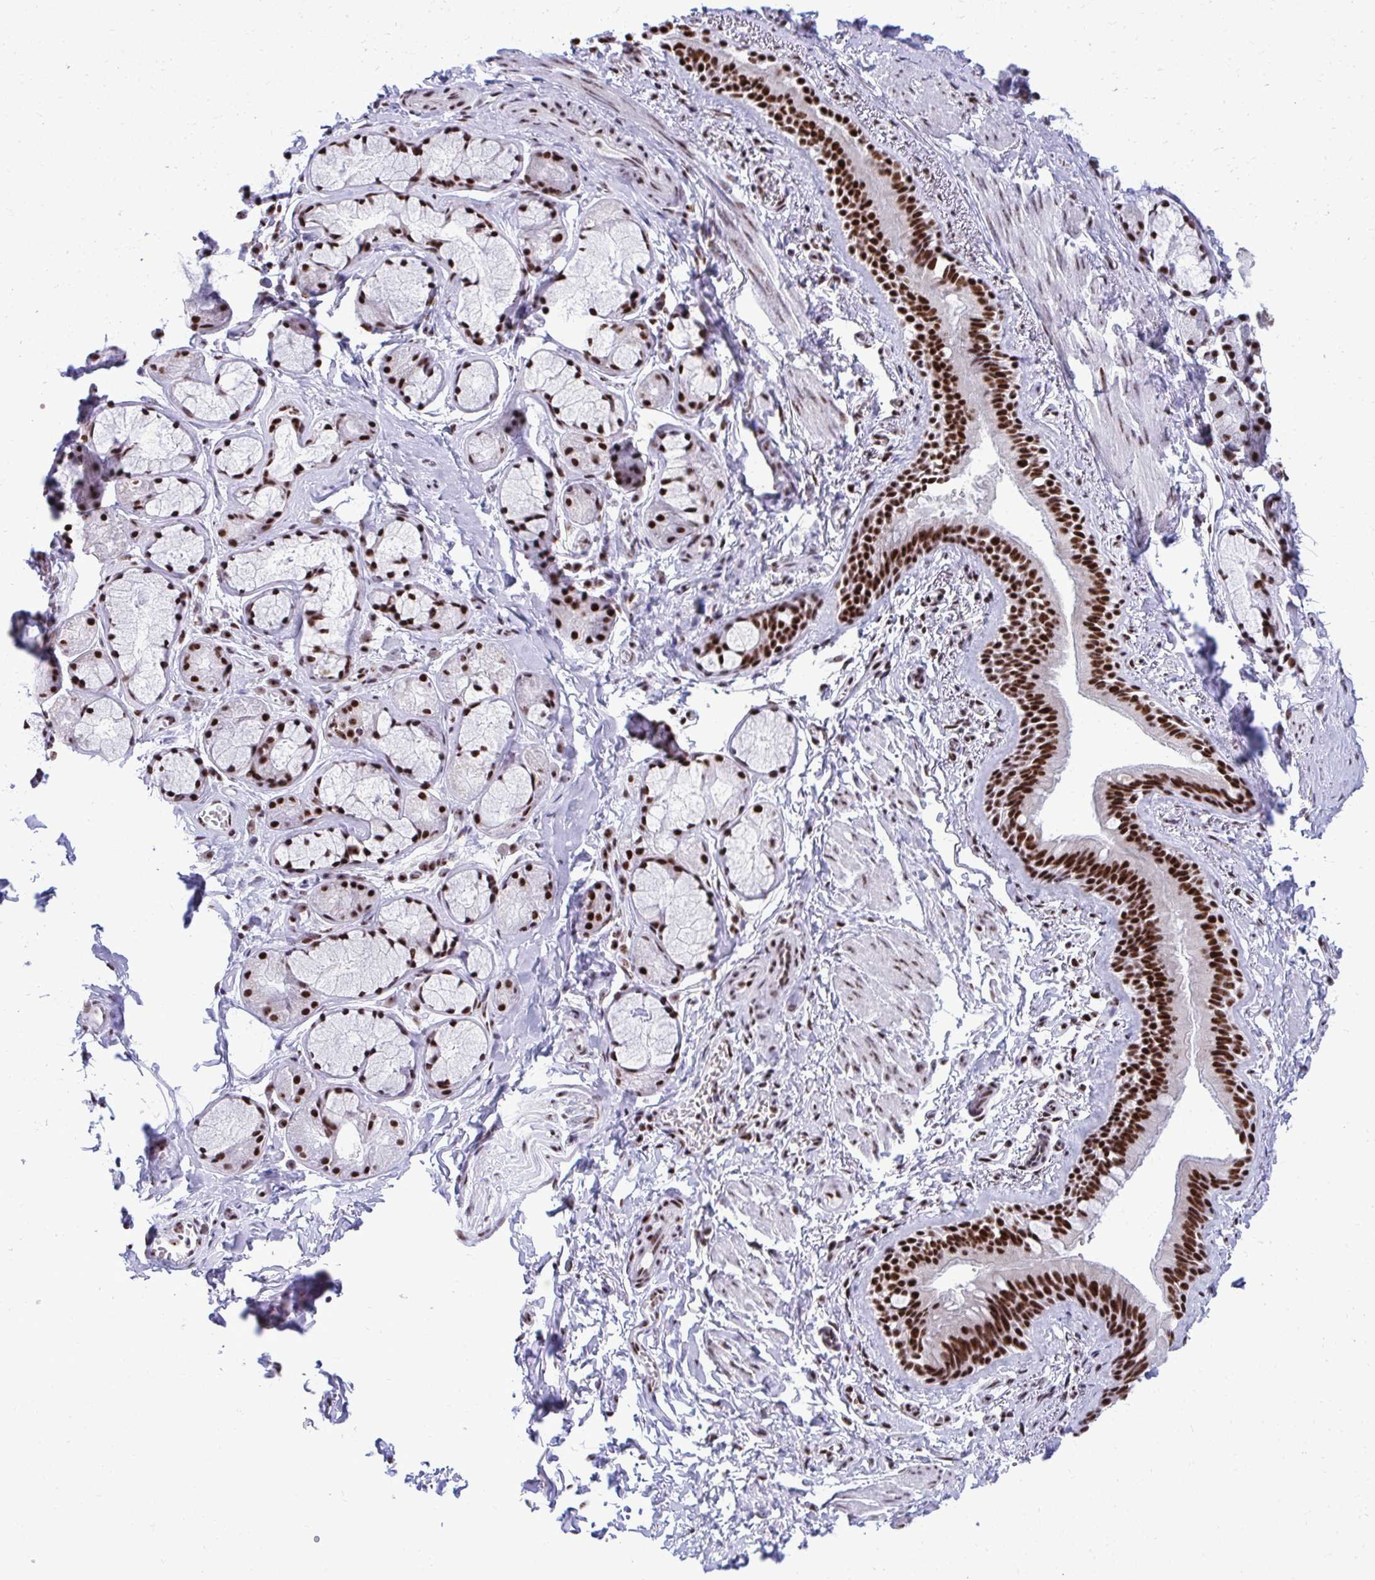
{"staining": {"intensity": "strong", "quantity": ">75%", "location": "nuclear"}, "tissue": "bronchus", "cell_type": "Respiratory epithelial cells", "image_type": "normal", "snomed": [{"axis": "morphology", "description": "Normal tissue, NOS"}, {"axis": "topography", "description": "Cartilage tissue"}, {"axis": "topography", "description": "Bronchus"}, {"axis": "topography", "description": "Peripheral nerve tissue"}], "caption": "Bronchus stained for a protein reveals strong nuclear positivity in respiratory epithelial cells.", "gene": "PELP1", "patient": {"sex": "female", "age": 59}}